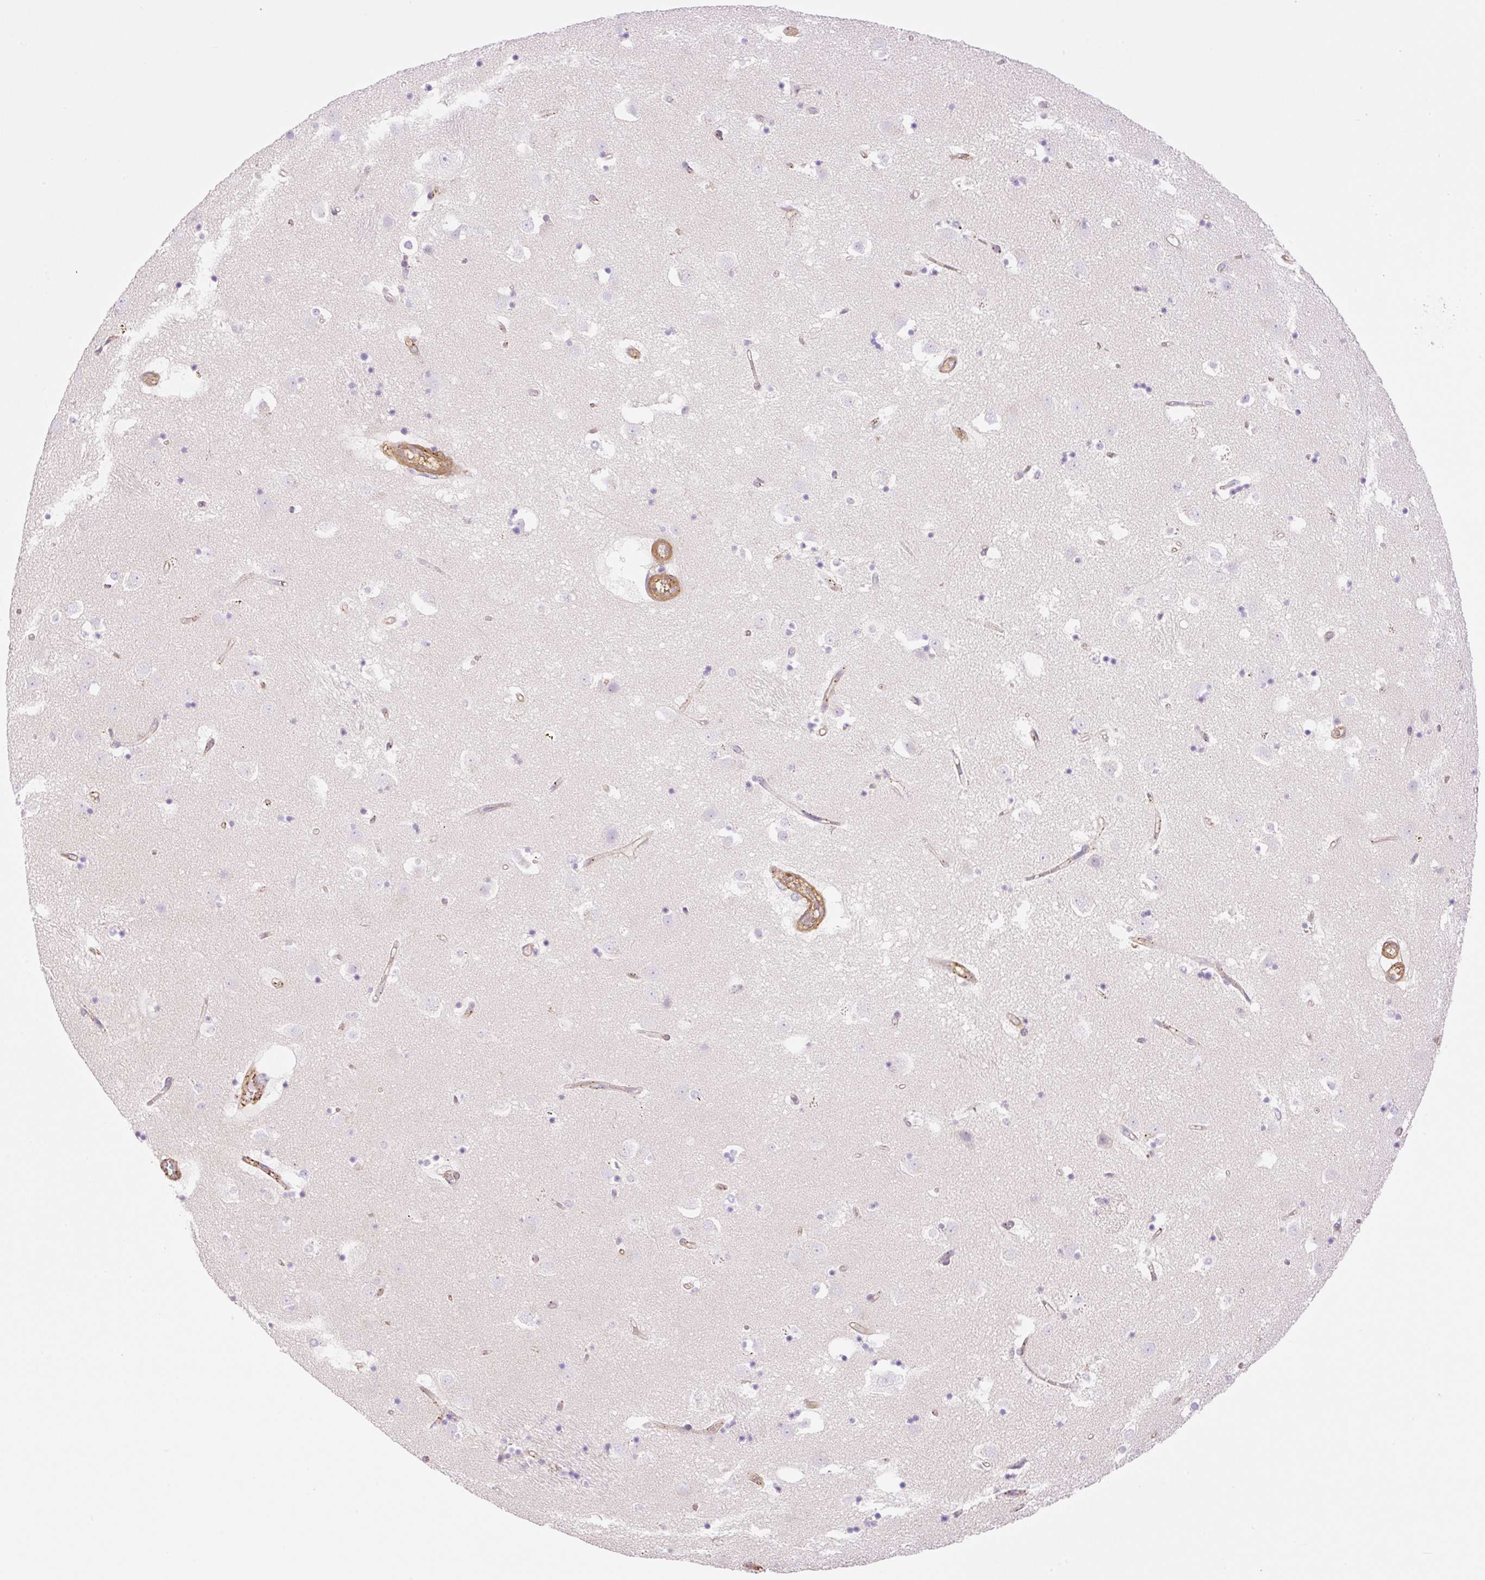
{"staining": {"intensity": "negative", "quantity": "none", "location": "none"}, "tissue": "caudate", "cell_type": "Glial cells", "image_type": "normal", "snomed": [{"axis": "morphology", "description": "Normal tissue, NOS"}, {"axis": "topography", "description": "Lateral ventricle wall"}], "caption": "Immunohistochemistry (IHC) micrograph of normal caudate stained for a protein (brown), which displays no staining in glial cells.", "gene": "EHD1", "patient": {"sex": "male", "age": 58}}